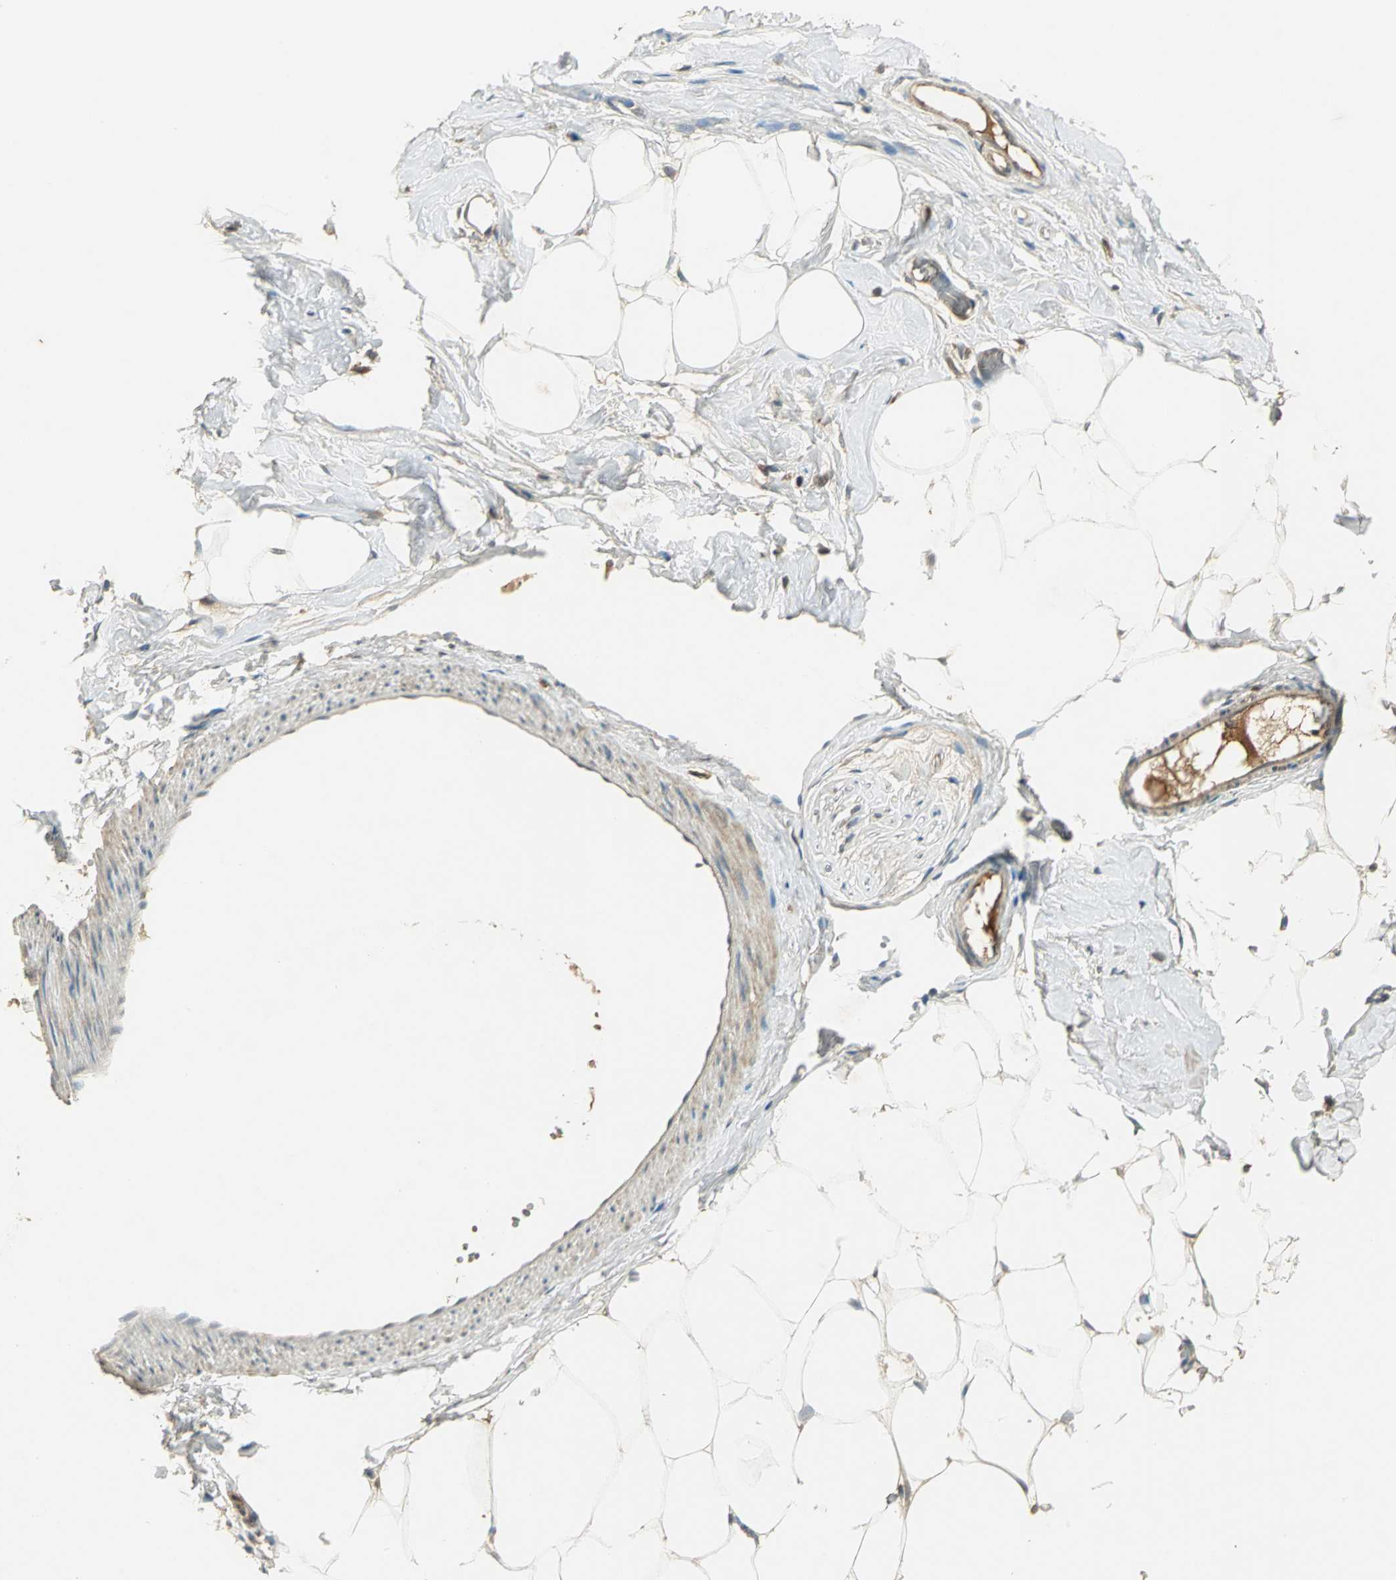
{"staining": {"intensity": "negative", "quantity": "none", "location": "none"}, "tissue": "breast", "cell_type": "Adipocytes", "image_type": "normal", "snomed": [{"axis": "morphology", "description": "Normal tissue, NOS"}, {"axis": "topography", "description": "Breast"}, {"axis": "topography", "description": "Adipose tissue"}], "caption": "DAB (3,3'-diaminobenzidine) immunohistochemical staining of benign human breast exhibits no significant staining in adipocytes.", "gene": "KEAP1", "patient": {"sex": "female", "age": 25}}